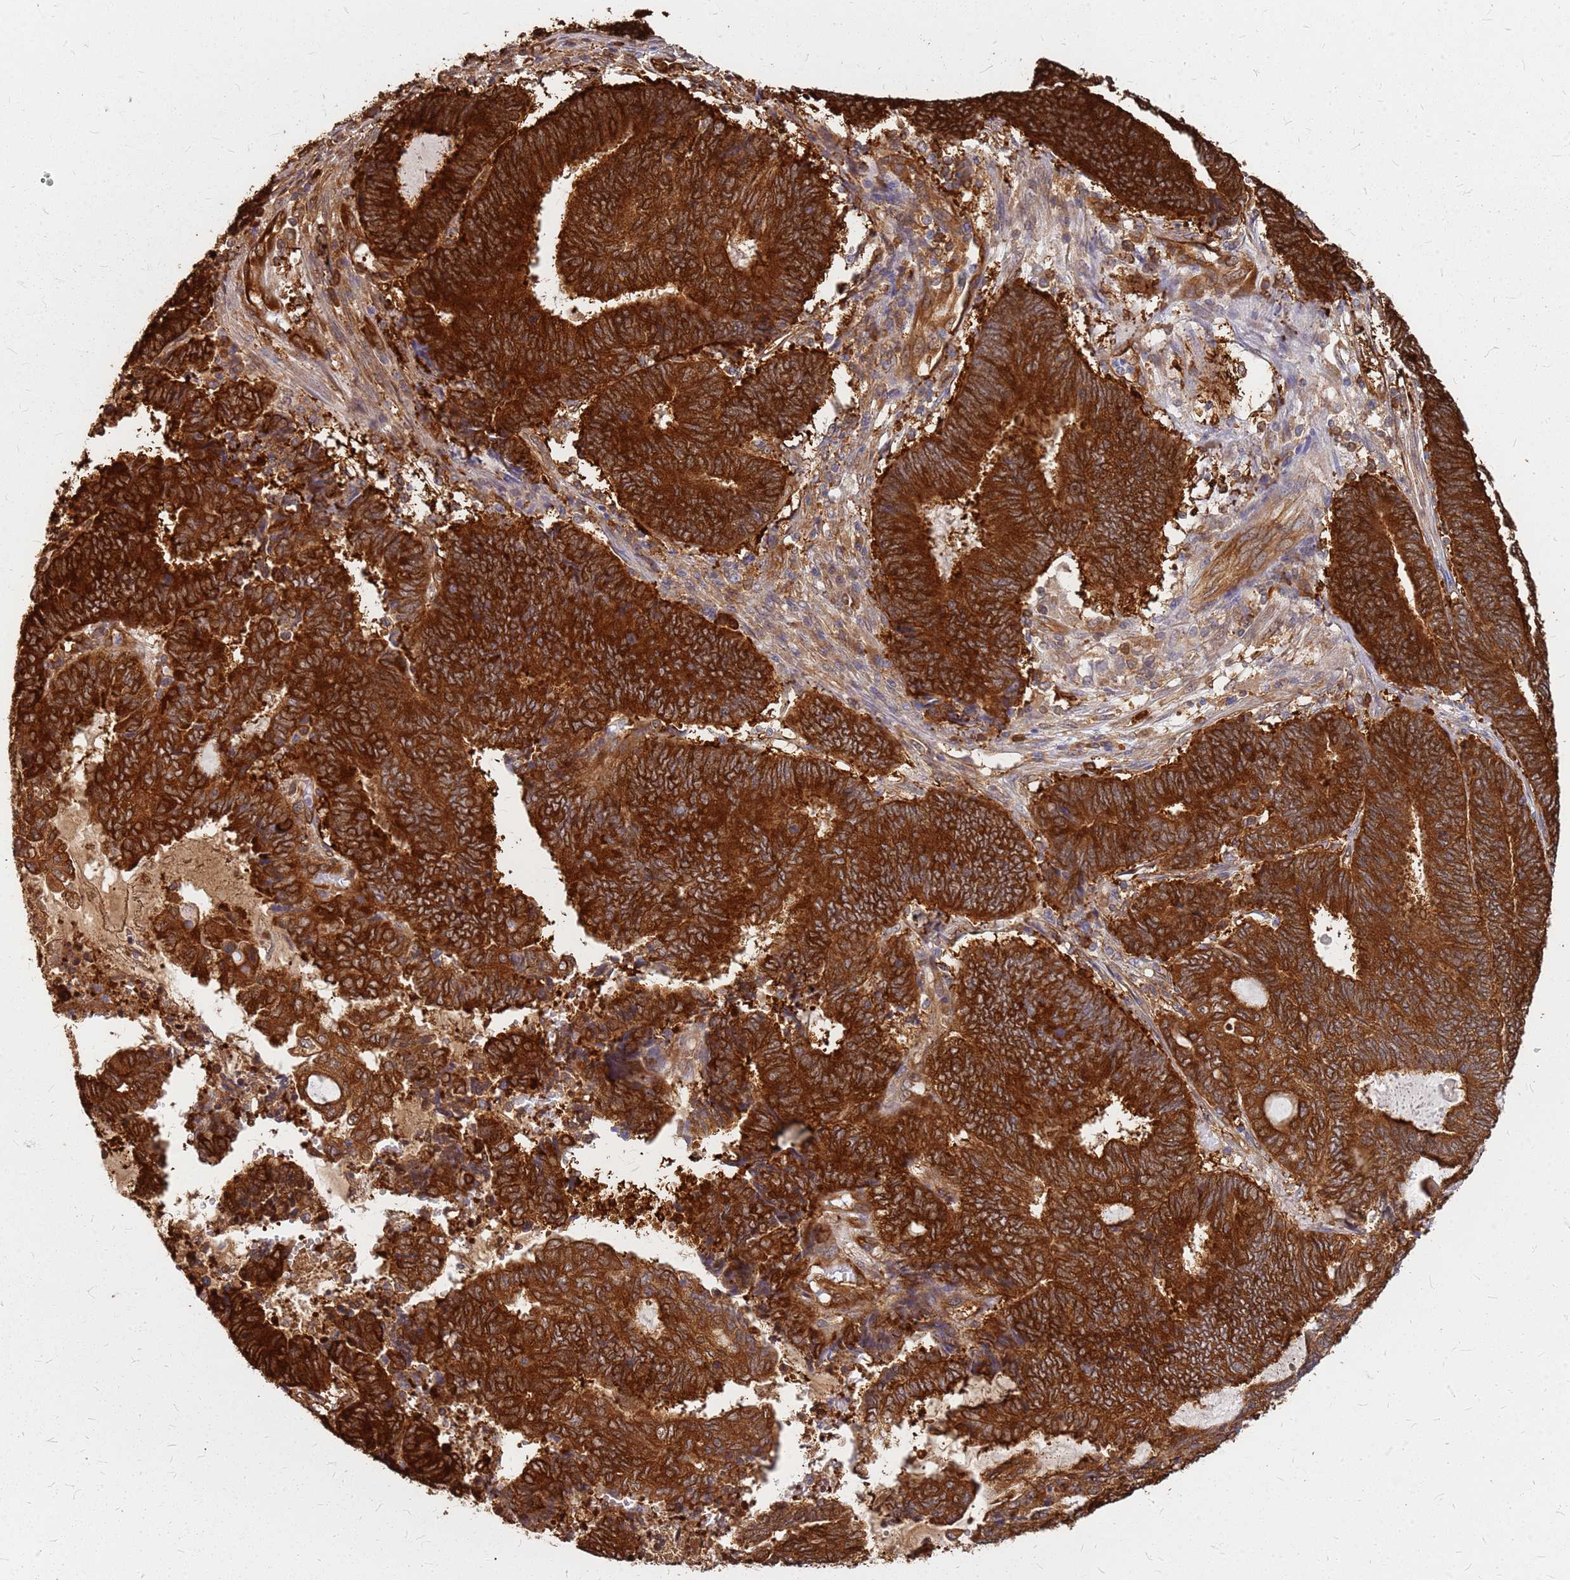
{"staining": {"intensity": "strong", "quantity": ">75%", "location": "cytoplasmic/membranous"}, "tissue": "endometrial cancer", "cell_type": "Tumor cells", "image_type": "cancer", "snomed": [{"axis": "morphology", "description": "Adenocarcinoma, NOS"}, {"axis": "topography", "description": "Uterus"}, {"axis": "topography", "description": "Endometrium"}], "caption": "Immunohistochemical staining of endometrial cancer exhibits high levels of strong cytoplasmic/membranous staining in about >75% of tumor cells.", "gene": "HDX", "patient": {"sex": "female", "age": 70}}